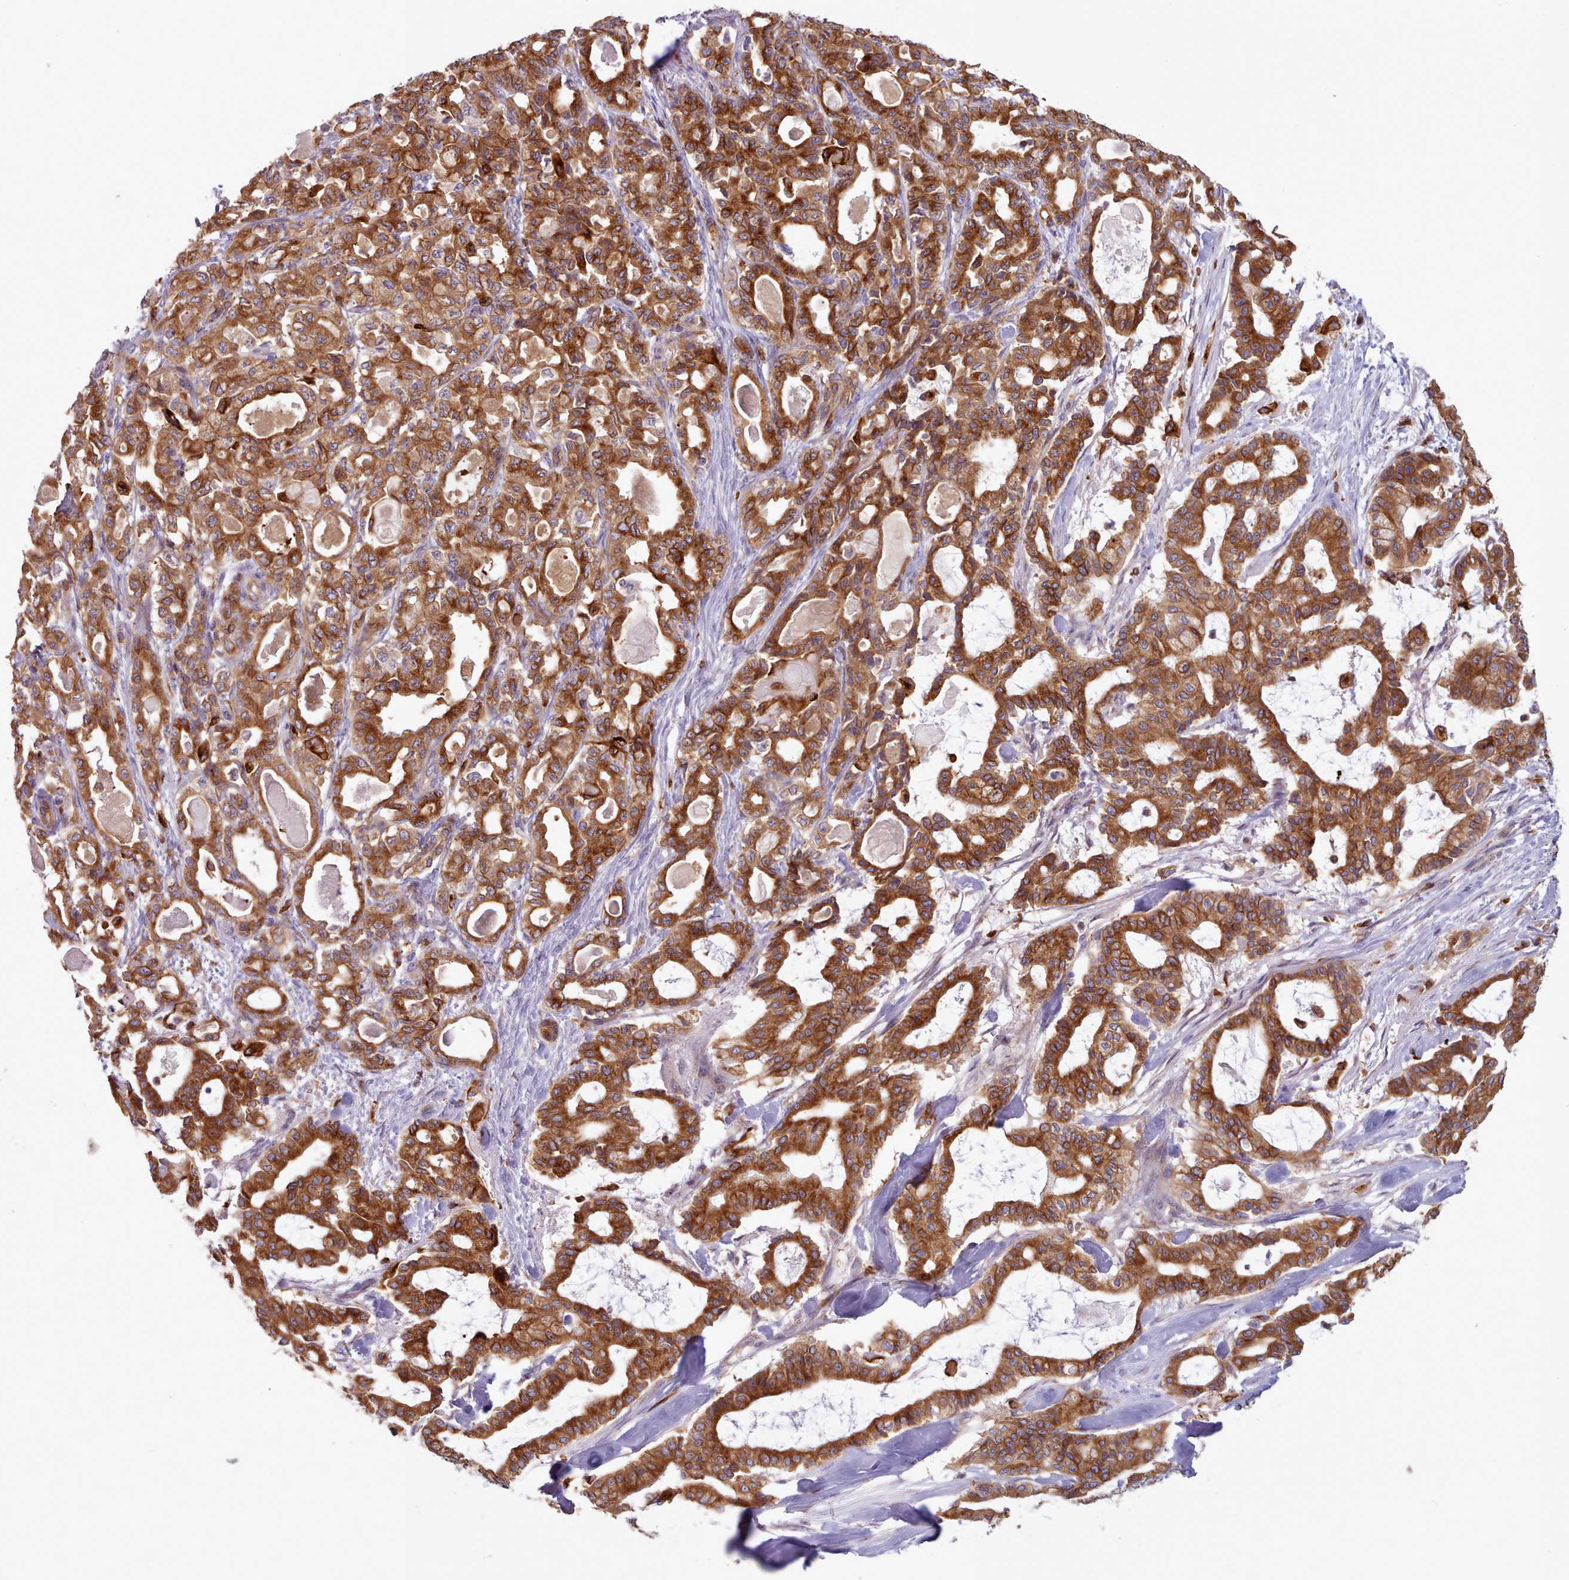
{"staining": {"intensity": "strong", "quantity": ">75%", "location": "cytoplasmic/membranous"}, "tissue": "pancreatic cancer", "cell_type": "Tumor cells", "image_type": "cancer", "snomed": [{"axis": "morphology", "description": "Adenocarcinoma, NOS"}, {"axis": "topography", "description": "Pancreas"}], "caption": "This is an image of immunohistochemistry staining of pancreatic cancer, which shows strong positivity in the cytoplasmic/membranous of tumor cells.", "gene": "CRYBG1", "patient": {"sex": "male", "age": 63}}